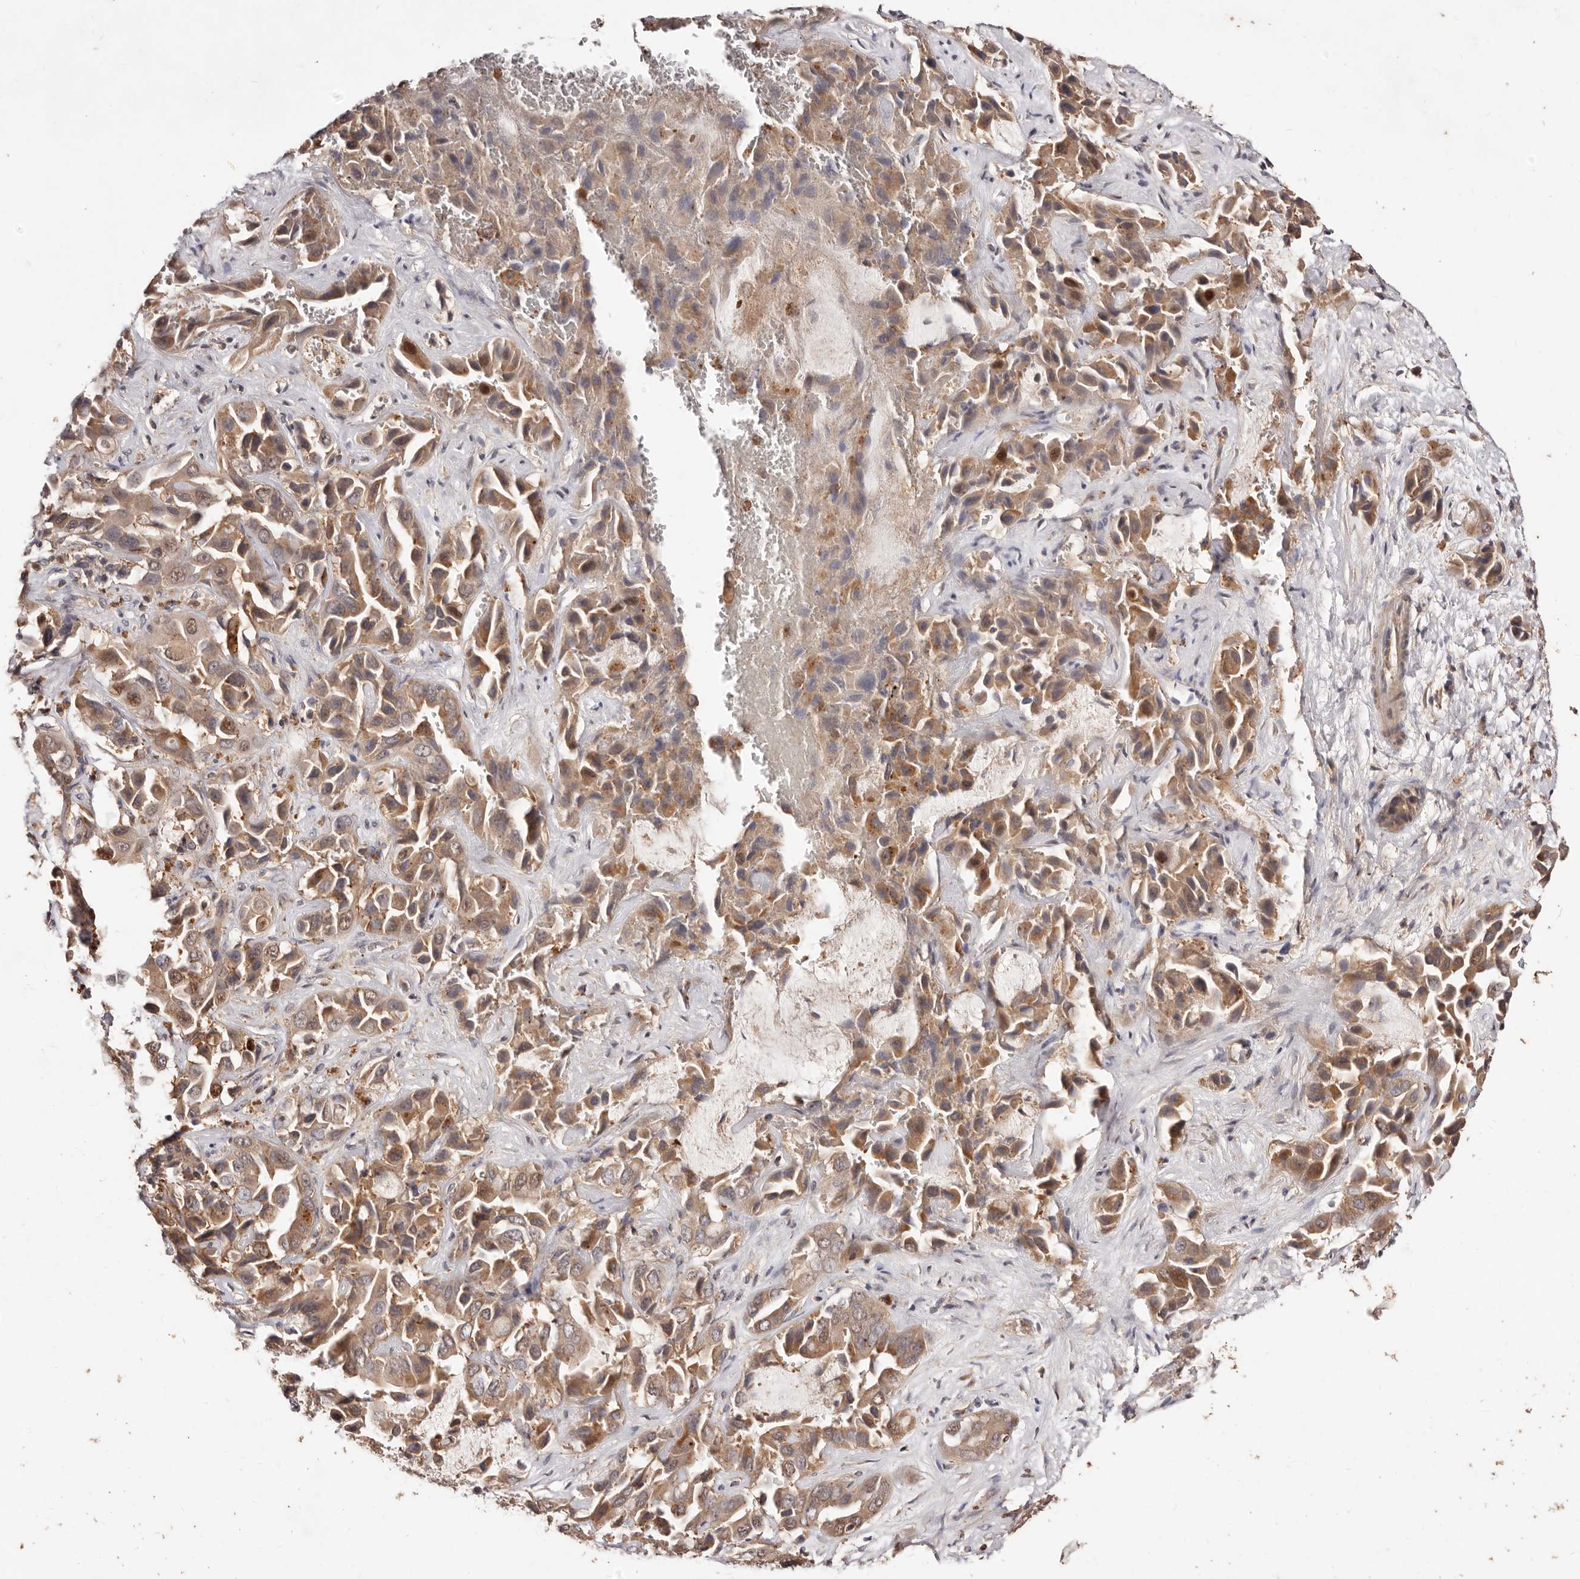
{"staining": {"intensity": "moderate", "quantity": ">75%", "location": "cytoplasmic/membranous"}, "tissue": "liver cancer", "cell_type": "Tumor cells", "image_type": "cancer", "snomed": [{"axis": "morphology", "description": "Cholangiocarcinoma"}, {"axis": "topography", "description": "Liver"}], "caption": "A brown stain labels moderate cytoplasmic/membranous positivity of a protein in liver cholangiocarcinoma tumor cells. (brown staining indicates protein expression, while blue staining denotes nuclei).", "gene": "CCL14", "patient": {"sex": "female", "age": 52}}